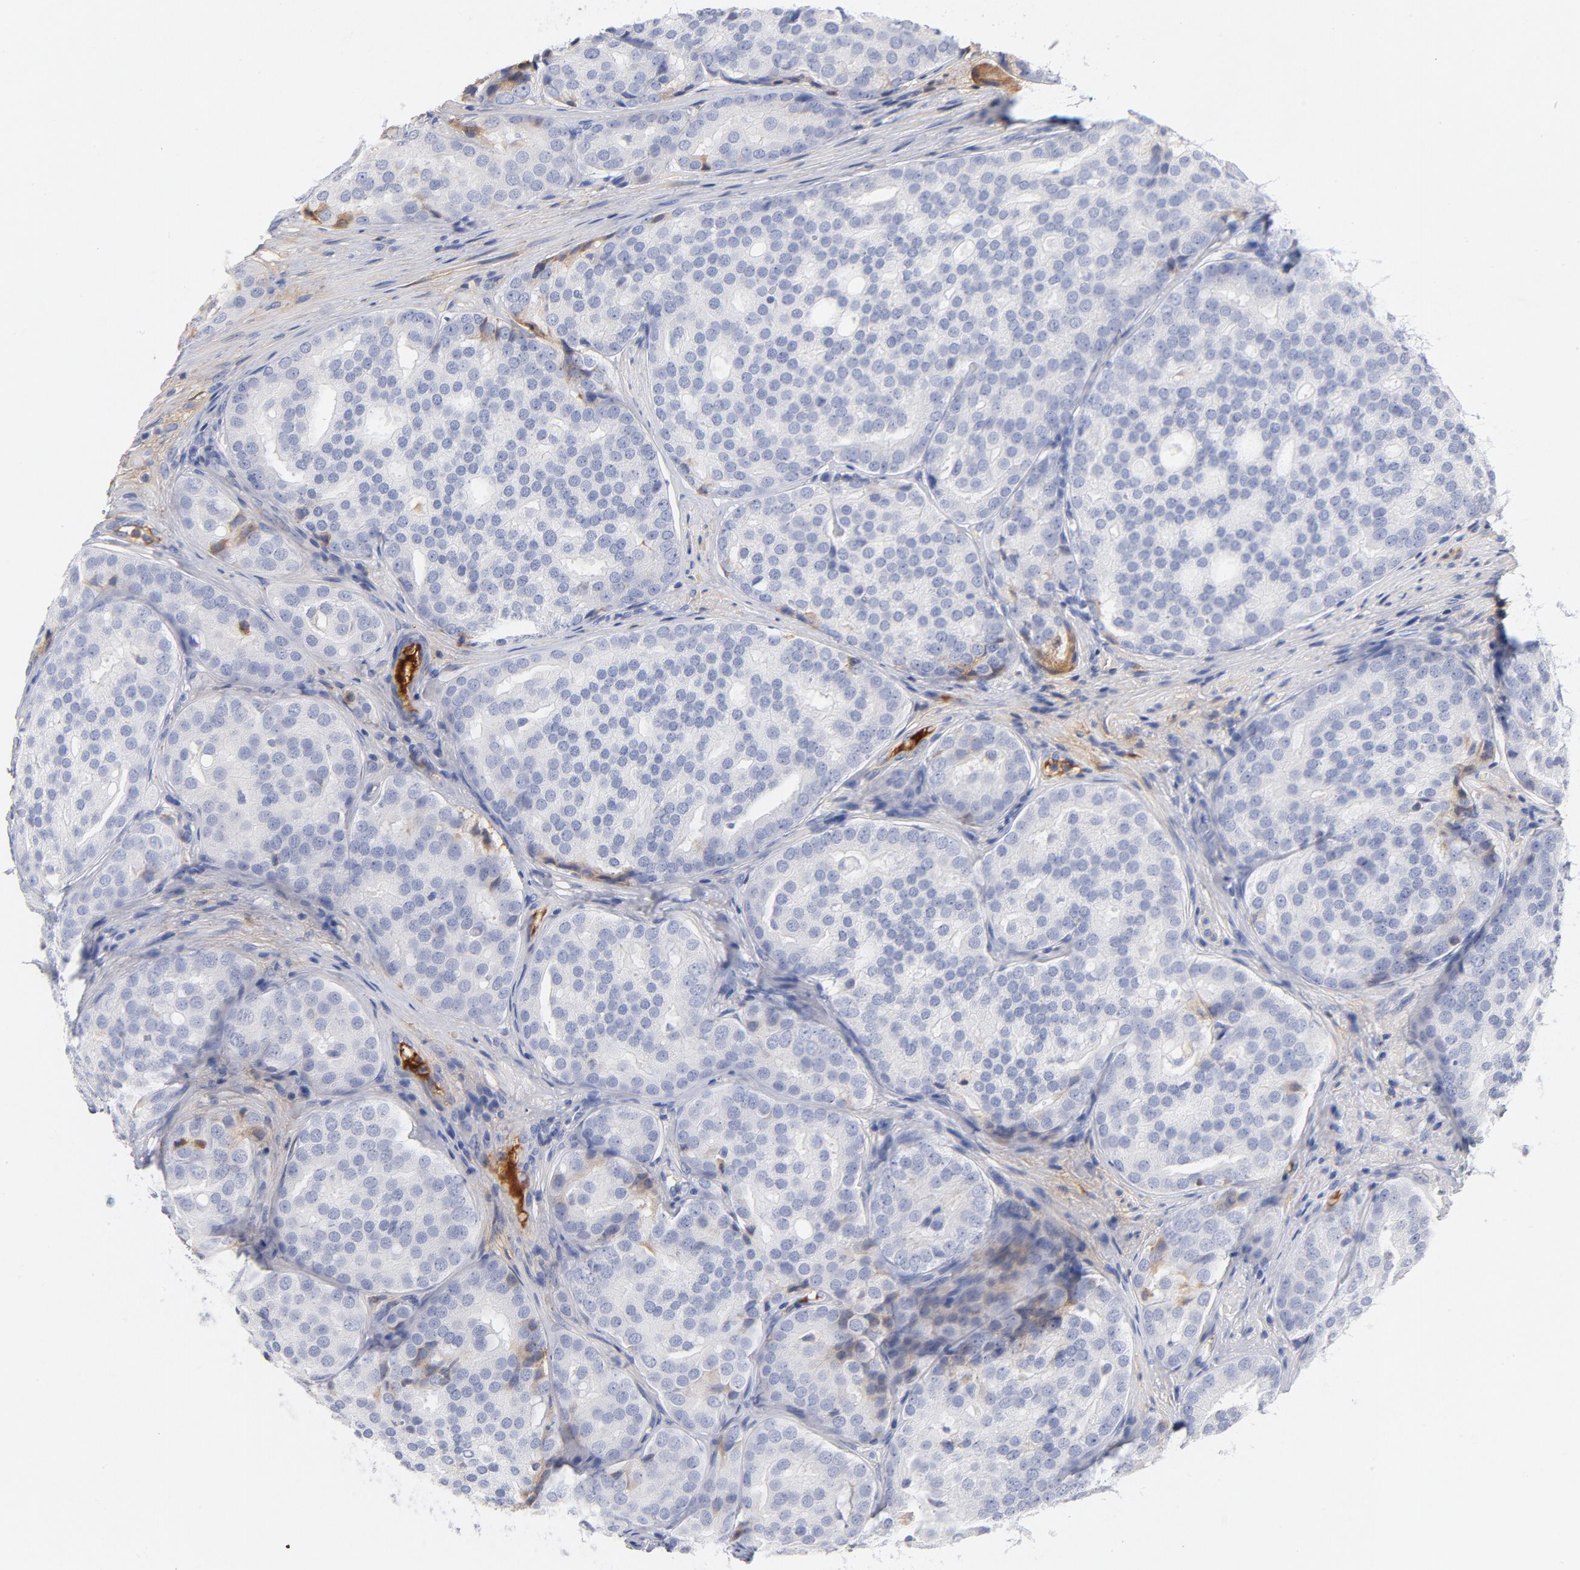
{"staining": {"intensity": "negative", "quantity": "none", "location": "none"}, "tissue": "prostate cancer", "cell_type": "Tumor cells", "image_type": "cancer", "snomed": [{"axis": "morphology", "description": "Adenocarcinoma, High grade"}, {"axis": "topography", "description": "Prostate"}], "caption": "Tumor cells show no significant protein positivity in adenocarcinoma (high-grade) (prostate).", "gene": "C3", "patient": {"sex": "male", "age": 64}}